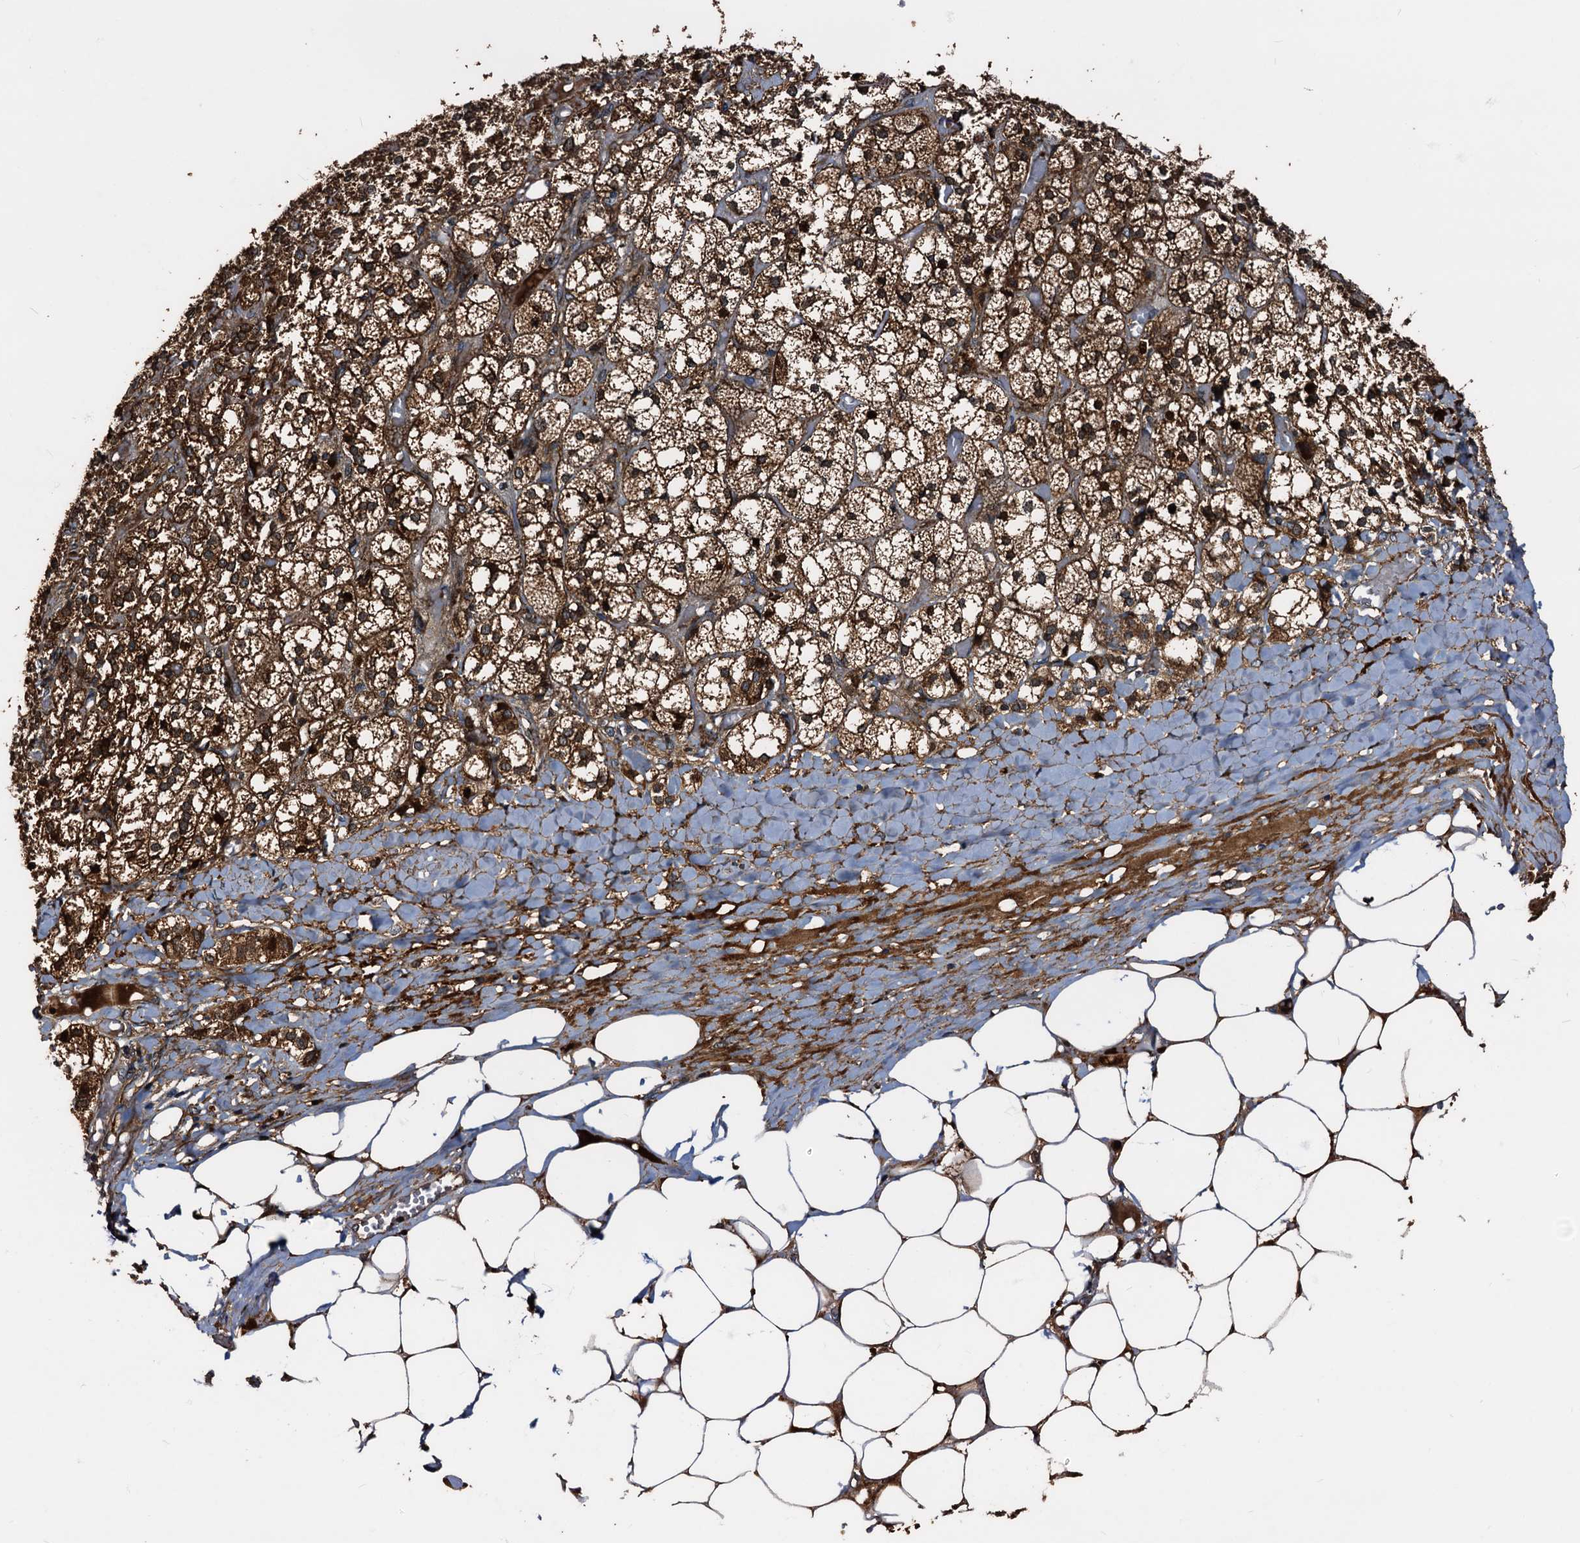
{"staining": {"intensity": "strong", "quantity": ">75%", "location": "cytoplasmic/membranous"}, "tissue": "adrenal gland", "cell_type": "Glandular cells", "image_type": "normal", "snomed": [{"axis": "morphology", "description": "Normal tissue, NOS"}, {"axis": "topography", "description": "Adrenal gland"}], "caption": "Adrenal gland stained for a protein exhibits strong cytoplasmic/membranous positivity in glandular cells.", "gene": "PEX5", "patient": {"sex": "female", "age": 61}}